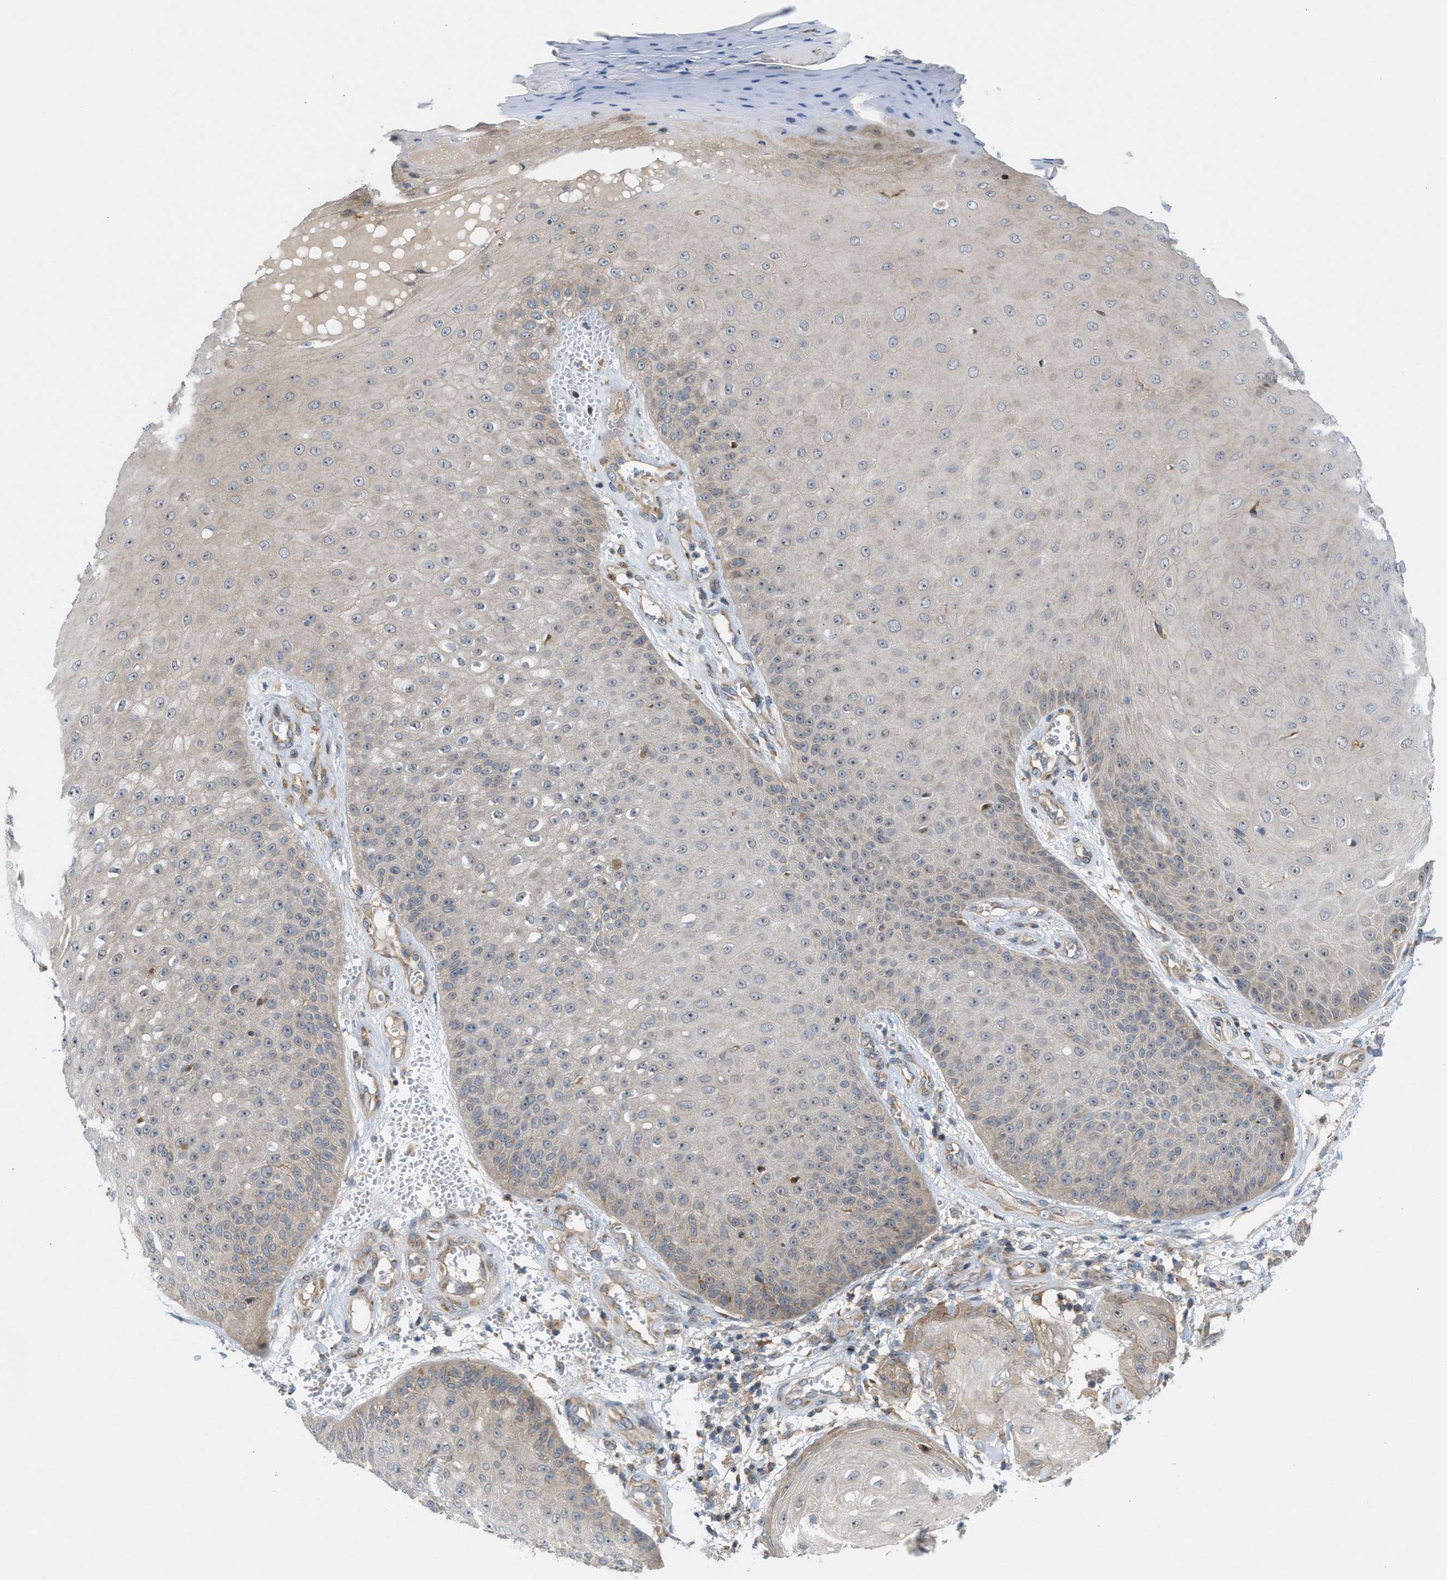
{"staining": {"intensity": "weak", "quantity": "25%-75%", "location": "cytoplasmic/membranous,nuclear"}, "tissue": "skin cancer", "cell_type": "Tumor cells", "image_type": "cancer", "snomed": [{"axis": "morphology", "description": "Squamous cell carcinoma, NOS"}, {"axis": "topography", "description": "Skin"}], "caption": "This photomicrograph exhibits IHC staining of squamous cell carcinoma (skin), with low weak cytoplasmic/membranous and nuclear positivity in approximately 25%-75% of tumor cells.", "gene": "CYB5D1", "patient": {"sex": "male", "age": 74}}